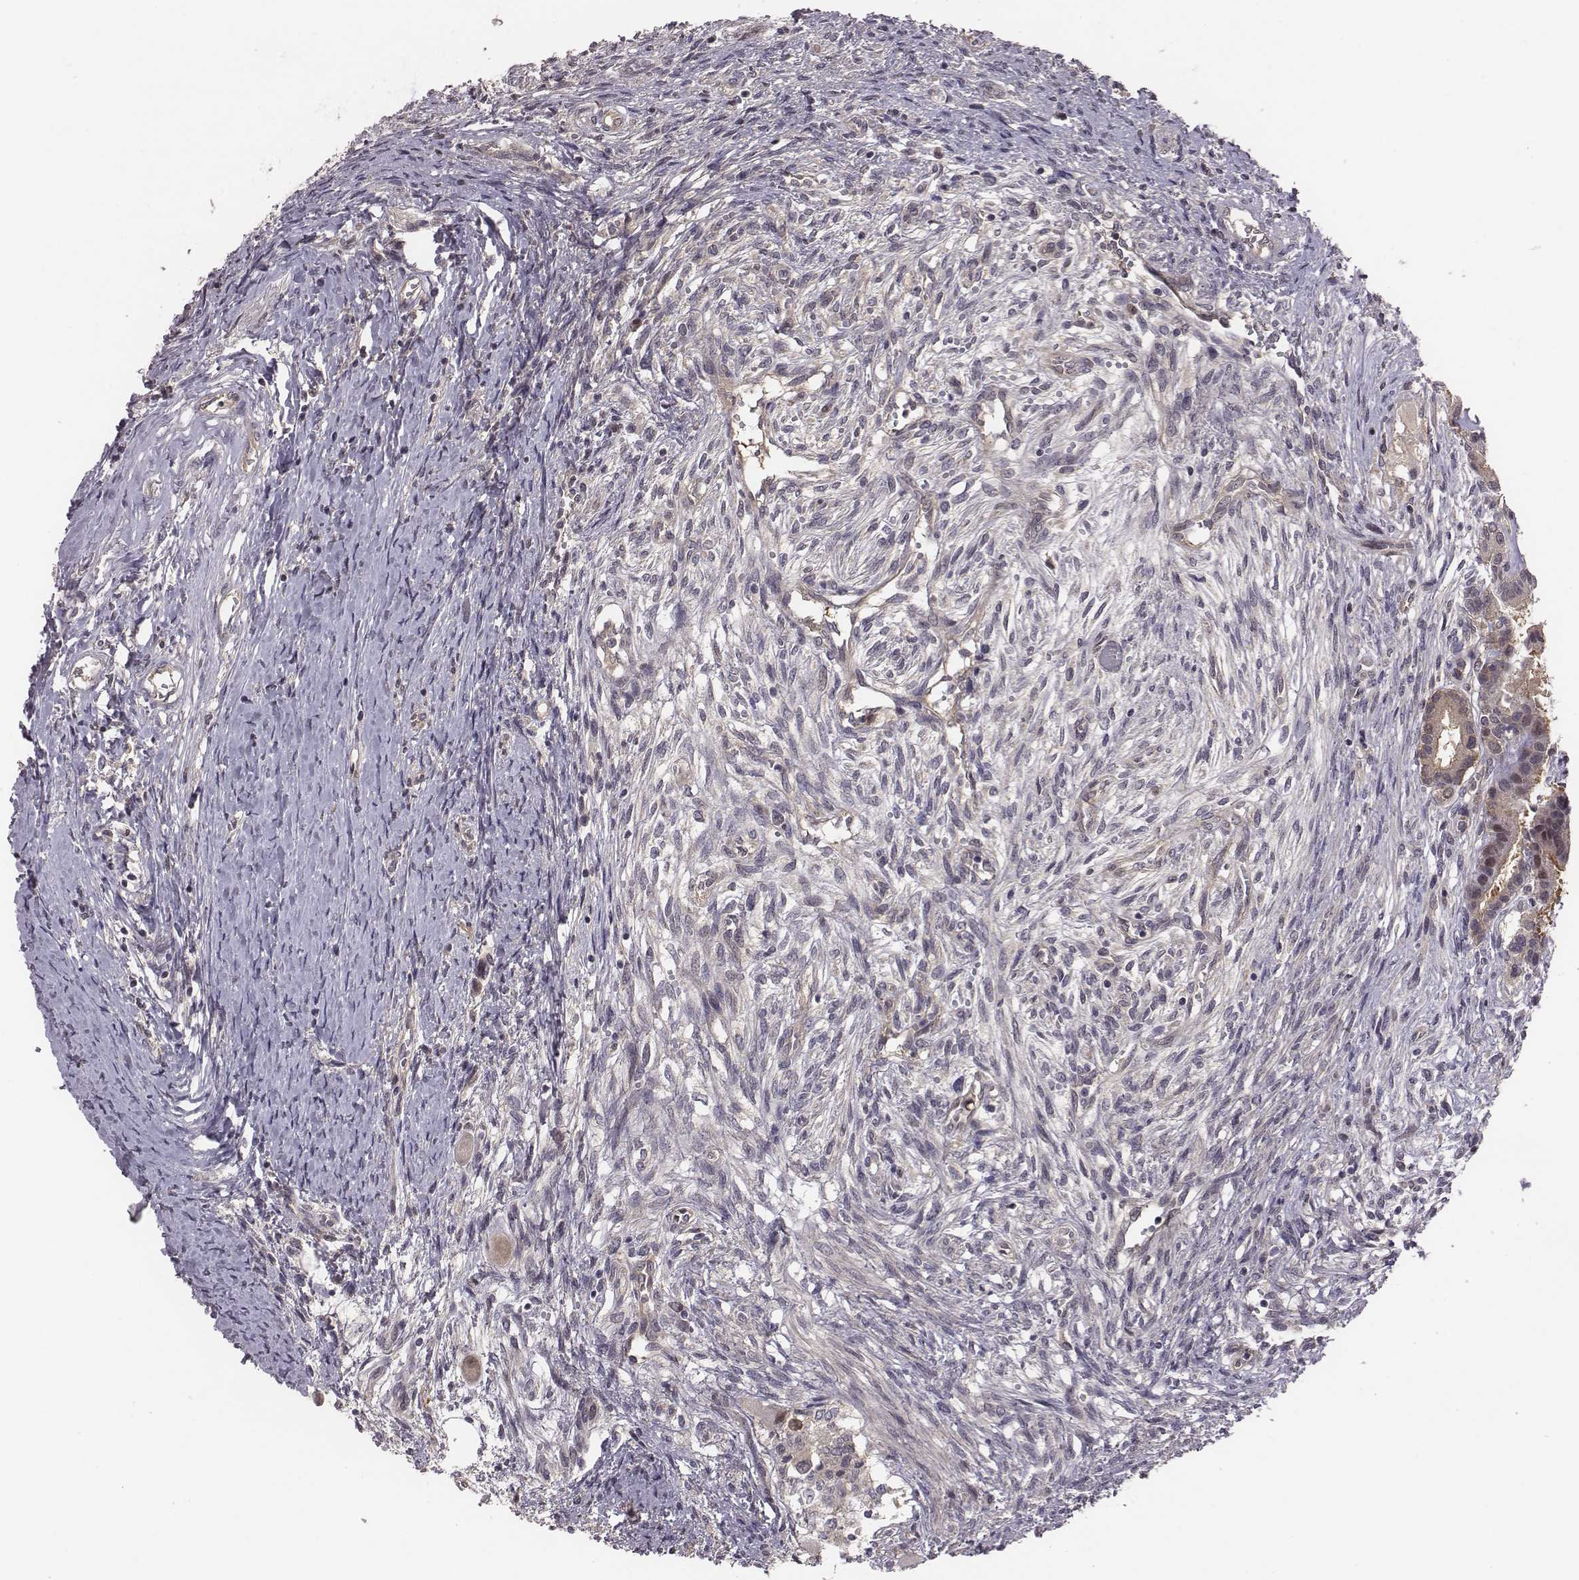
{"staining": {"intensity": "negative", "quantity": "none", "location": "none"}, "tissue": "testis cancer", "cell_type": "Tumor cells", "image_type": "cancer", "snomed": [{"axis": "morphology", "description": "Carcinoma, Embryonal, NOS"}, {"axis": "topography", "description": "Testis"}], "caption": "This is an IHC micrograph of embryonal carcinoma (testis). There is no expression in tumor cells.", "gene": "SMURF2", "patient": {"sex": "male", "age": 37}}